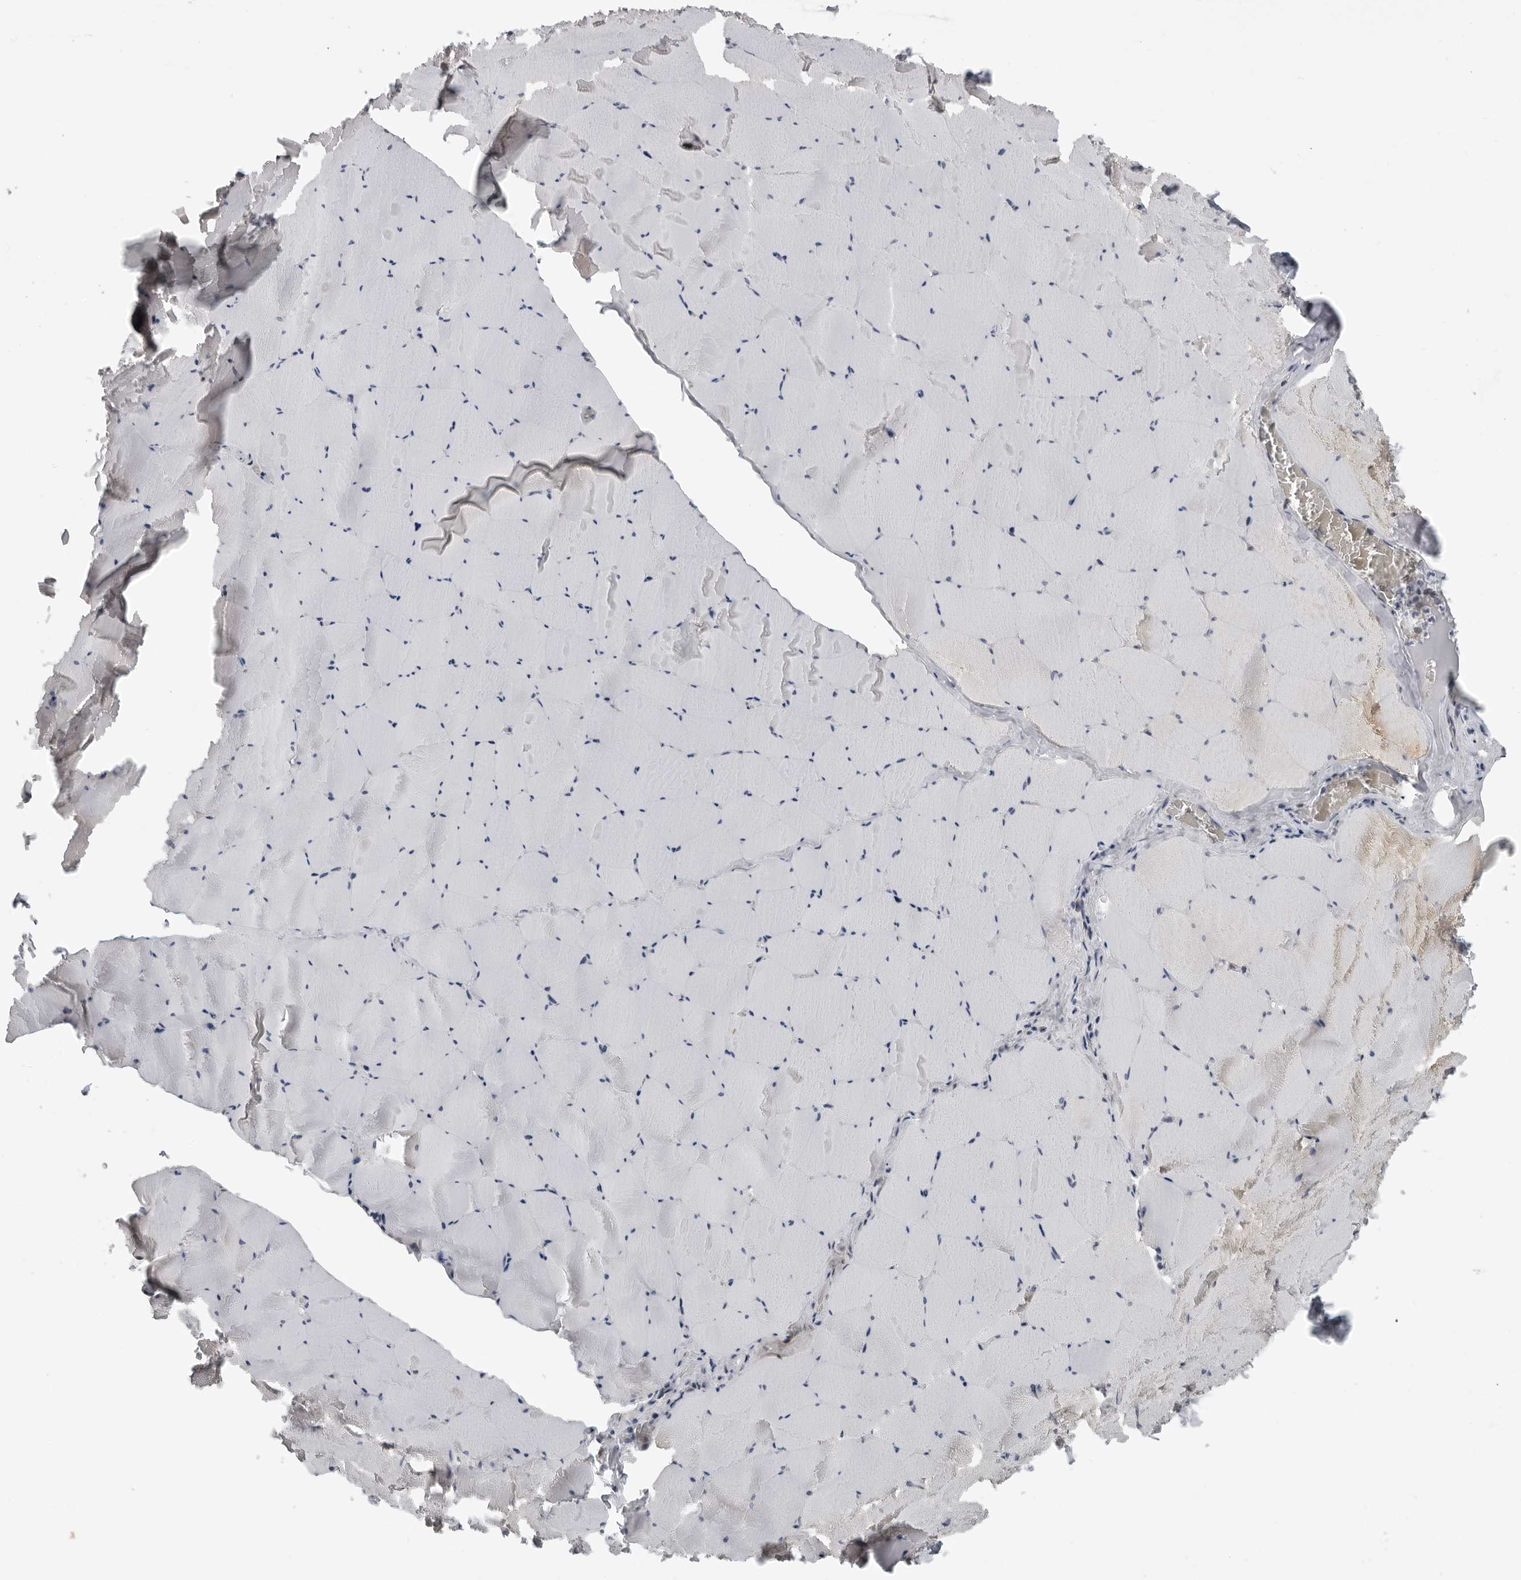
{"staining": {"intensity": "weak", "quantity": "<25%", "location": "cytoplasmic/membranous"}, "tissue": "skeletal muscle", "cell_type": "Myocytes", "image_type": "normal", "snomed": [{"axis": "morphology", "description": "Normal tissue, NOS"}, {"axis": "topography", "description": "Skeletal muscle"}], "caption": "Skeletal muscle was stained to show a protein in brown. There is no significant staining in myocytes. (Brightfield microscopy of DAB (3,3'-diaminobenzidine) immunohistochemistry at high magnification).", "gene": "ALPK2", "patient": {"sex": "male", "age": 62}}